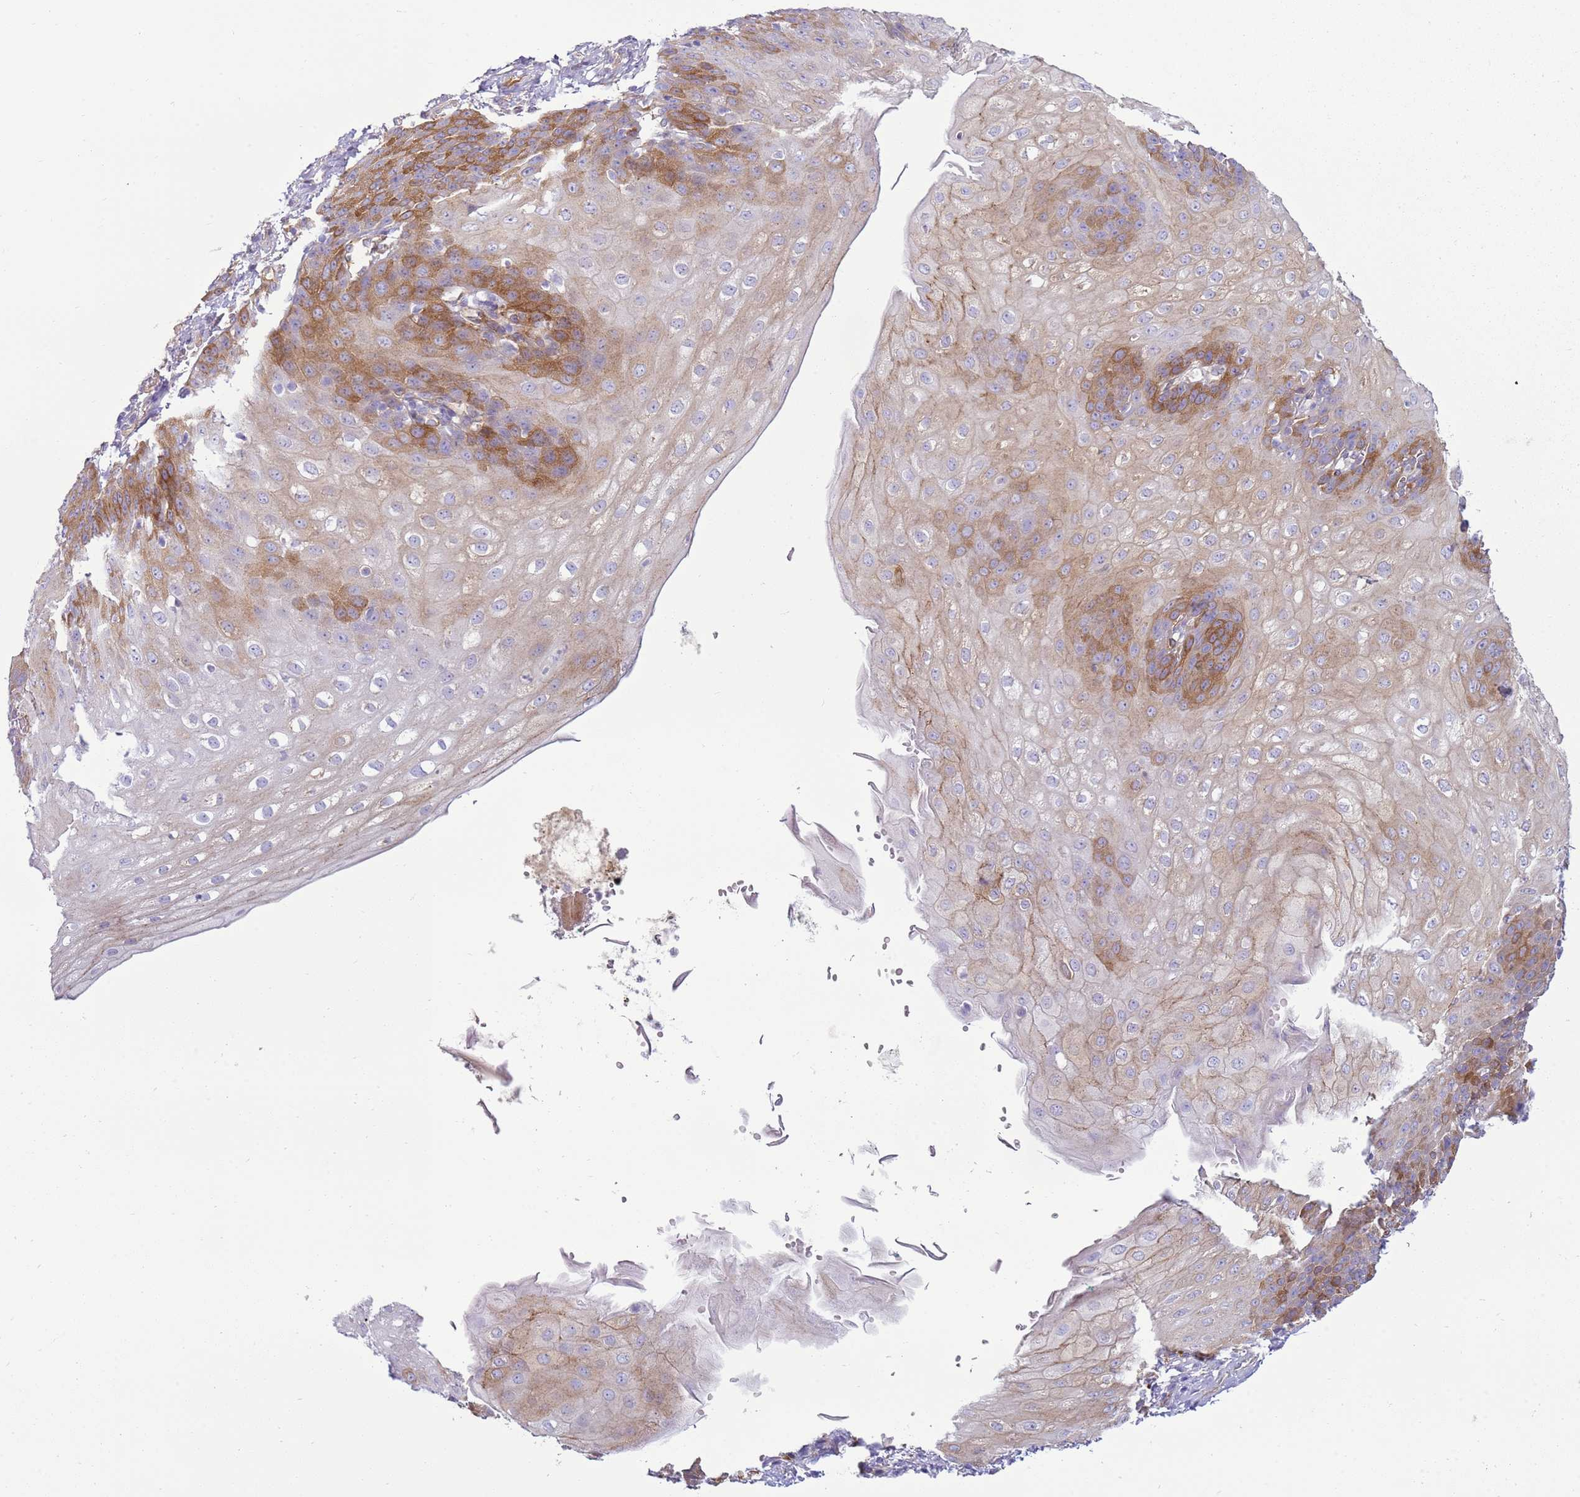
{"staining": {"intensity": "moderate", "quantity": "25%-75%", "location": "cytoplasmic/membranous"}, "tissue": "esophagus", "cell_type": "Squamous epithelial cells", "image_type": "normal", "snomed": [{"axis": "morphology", "description": "Normal tissue, NOS"}, {"axis": "topography", "description": "Esophagus"}], "caption": "The photomicrograph exhibits immunohistochemical staining of benign esophagus. There is moderate cytoplasmic/membranous expression is identified in about 25%-75% of squamous epithelial cells.", "gene": "SNX21", "patient": {"sex": "male", "age": 71}}